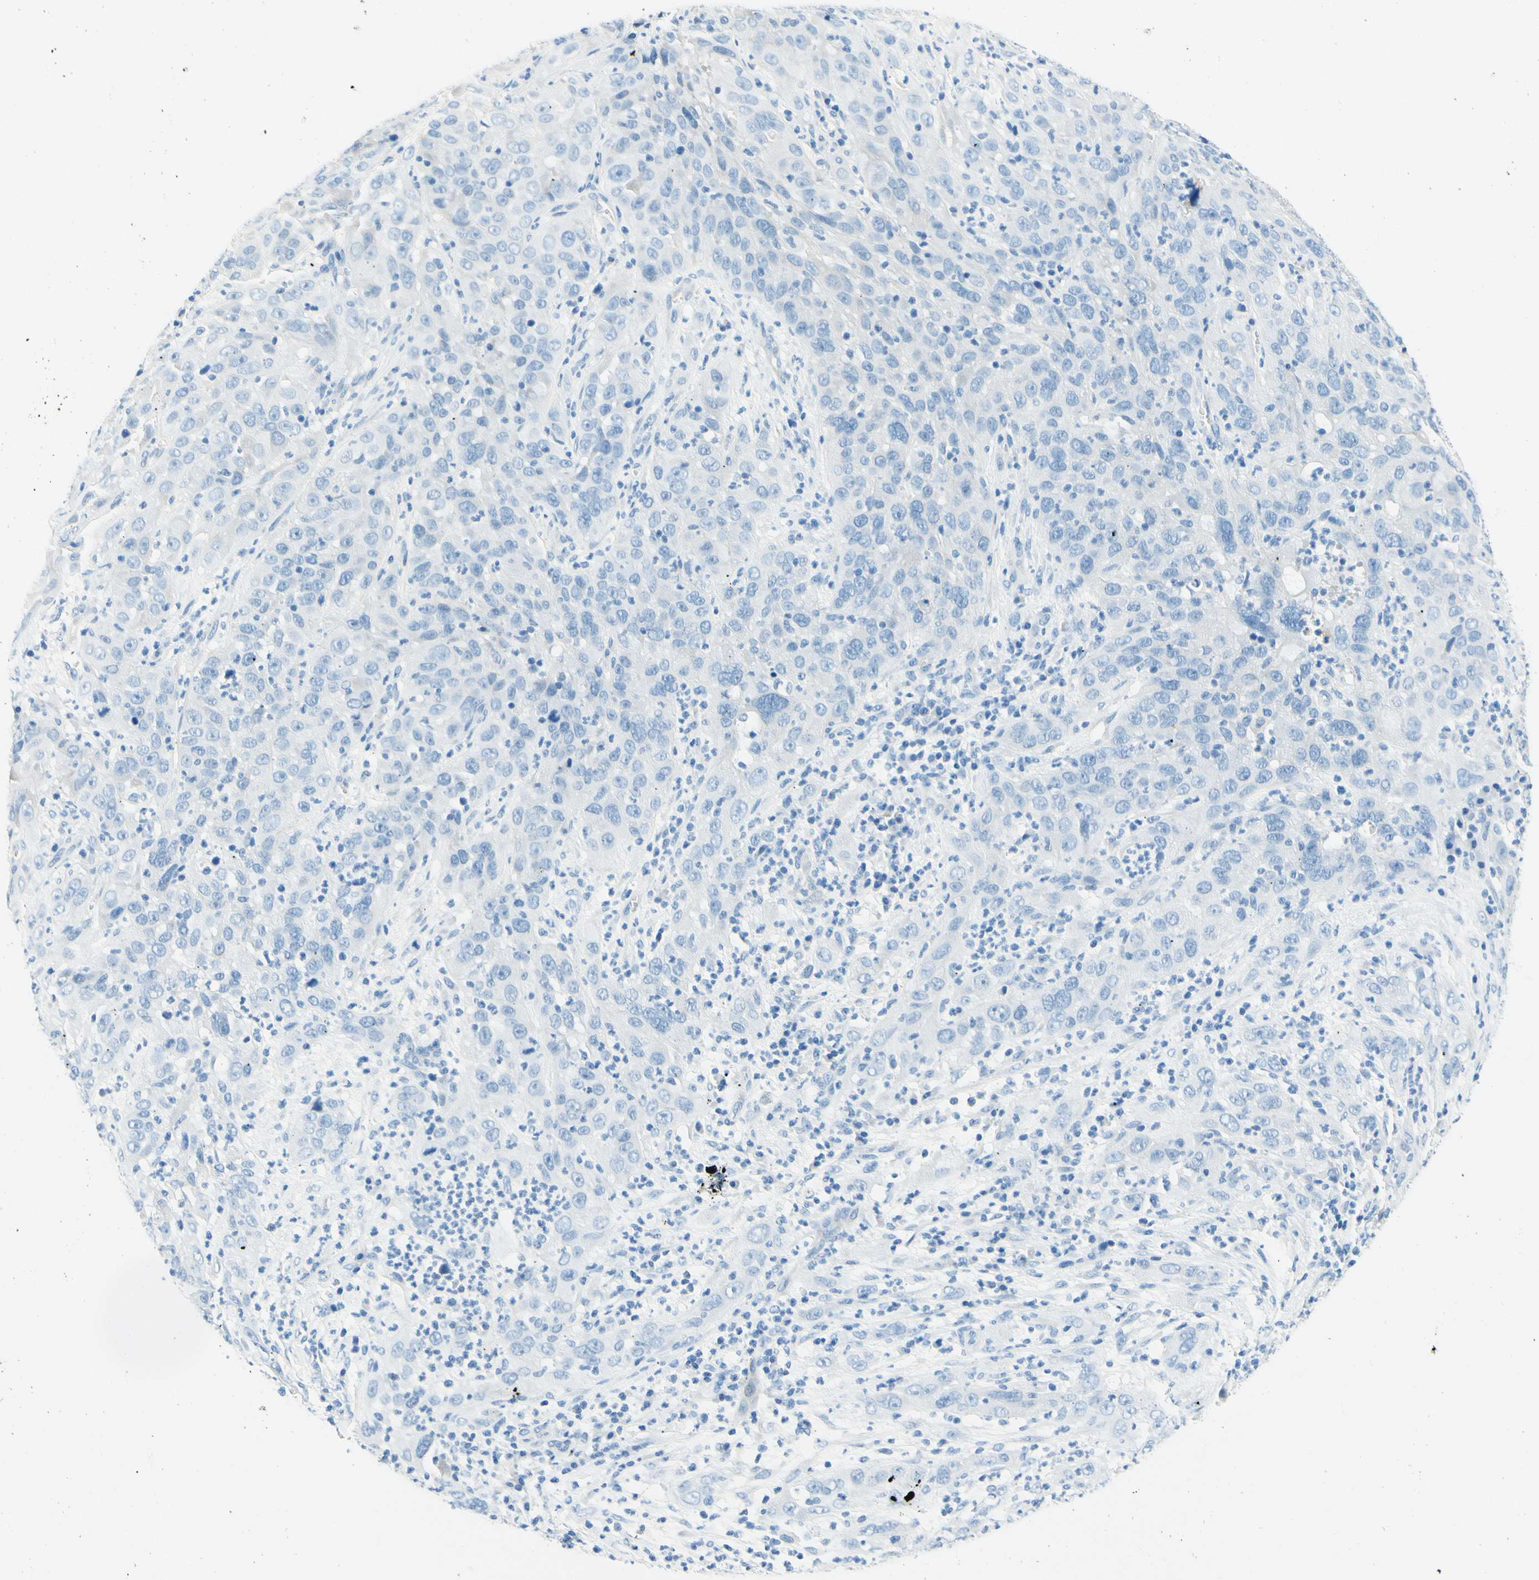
{"staining": {"intensity": "negative", "quantity": "none", "location": "none"}, "tissue": "cervical cancer", "cell_type": "Tumor cells", "image_type": "cancer", "snomed": [{"axis": "morphology", "description": "Squamous cell carcinoma, NOS"}, {"axis": "topography", "description": "Cervix"}], "caption": "This is a image of immunohistochemistry (IHC) staining of cervical cancer, which shows no staining in tumor cells. (Brightfield microscopy of DAB (3,3'-diaminobenzidine) immunohistochemistry at high magnification).", "gene": "PASD1", "patient": {"sex": "female", "age": 32}}